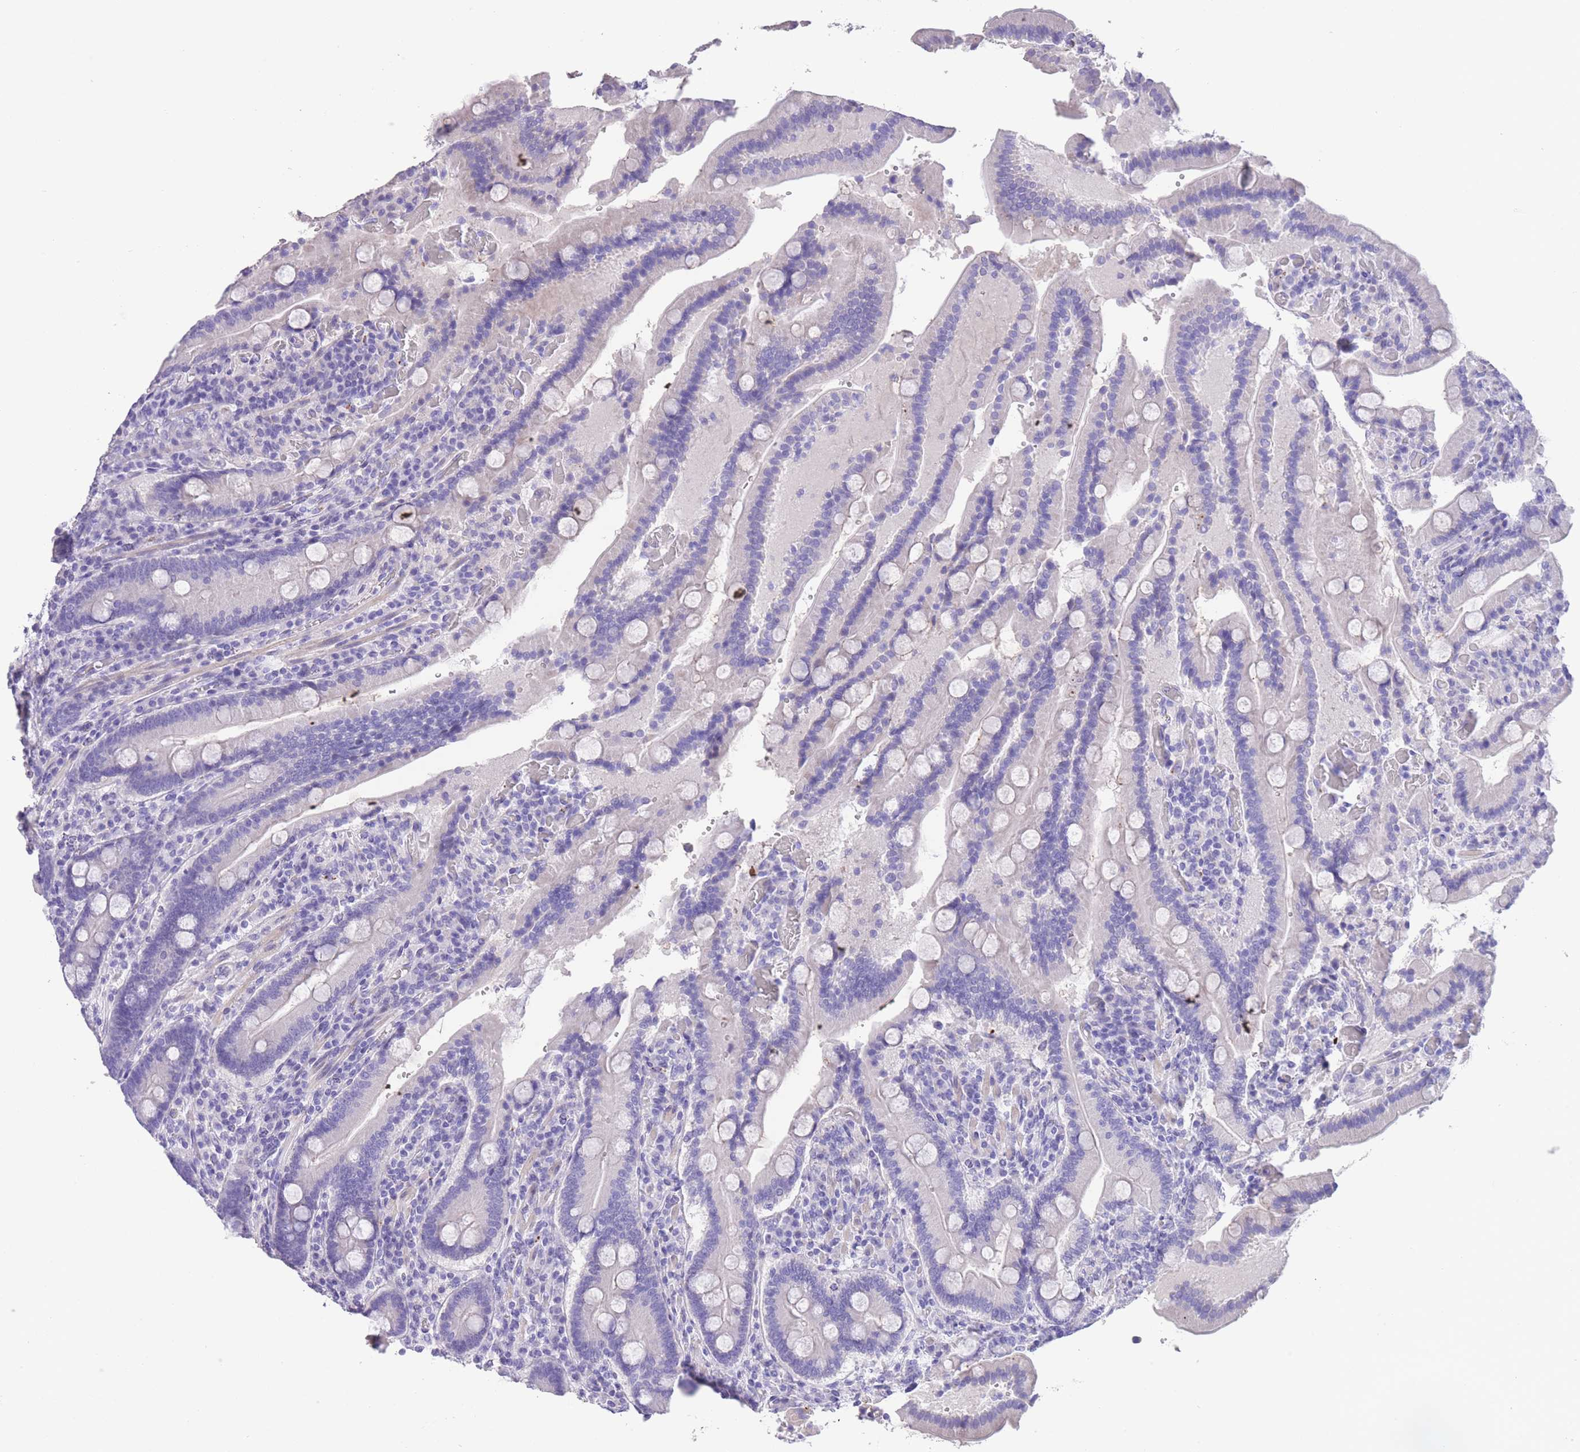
{"staining": {"intensity": "negative", "quantity": "none", "location": "none"}, "tissue": "duodenum", "cell_type": "Glandular cells", "image_type": "normal", "snomed": [{"axis": "morphology", "description": "Normal tissue, NOS"}, {"axis": "topography", "description": "Duodenum"}], "caption": "Immunohistochemistry (IHC) of unremarkable human duodenum shows no positivity in glandular cells.", "gene": "RAI2", "patient": {"sex": "female", "age": 62}}